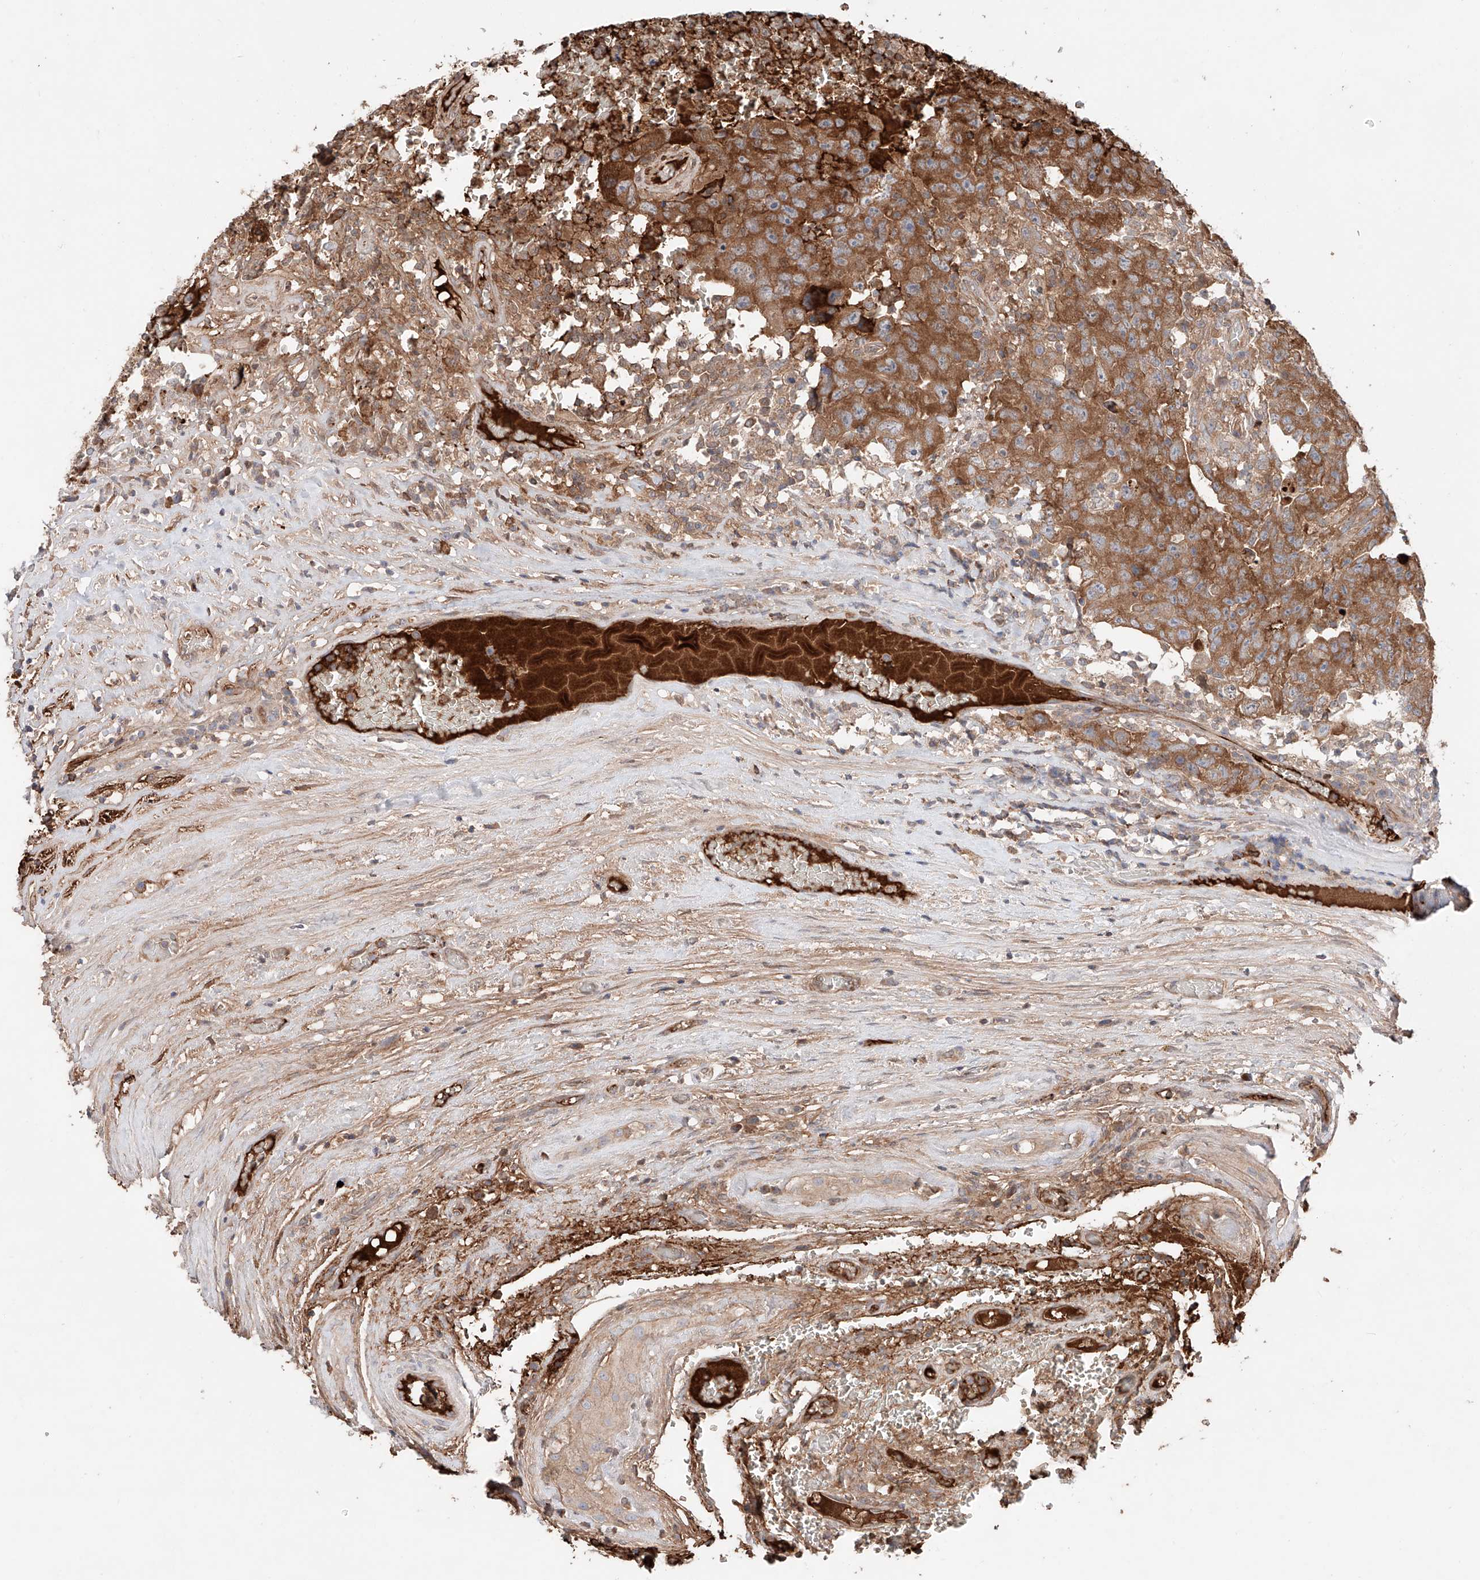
{"staining": {"intensity": "moderate", "quantity": "25%-75%", "location": "cytoplasmic/membranous"}, "tissue": "testis cancer", "cell_type": "Tumor cells", "image_type": "cancer", "snomed": [{"axis": "morphology", "description": "Carcinoma, Embryonal, NOS"}, {"axis": "topography", "description": "Testis"}], "caption": "This photomicrograph reveals immunohistochemistry (IHC) staining of testis cancer (embryonal carcinoma), with medium moderate cytoplasmic/membranous staining in about 25%-75% of tumor cells.", "gene": "PGGT1B", "patient": {"sex": "male", "age": 26}}